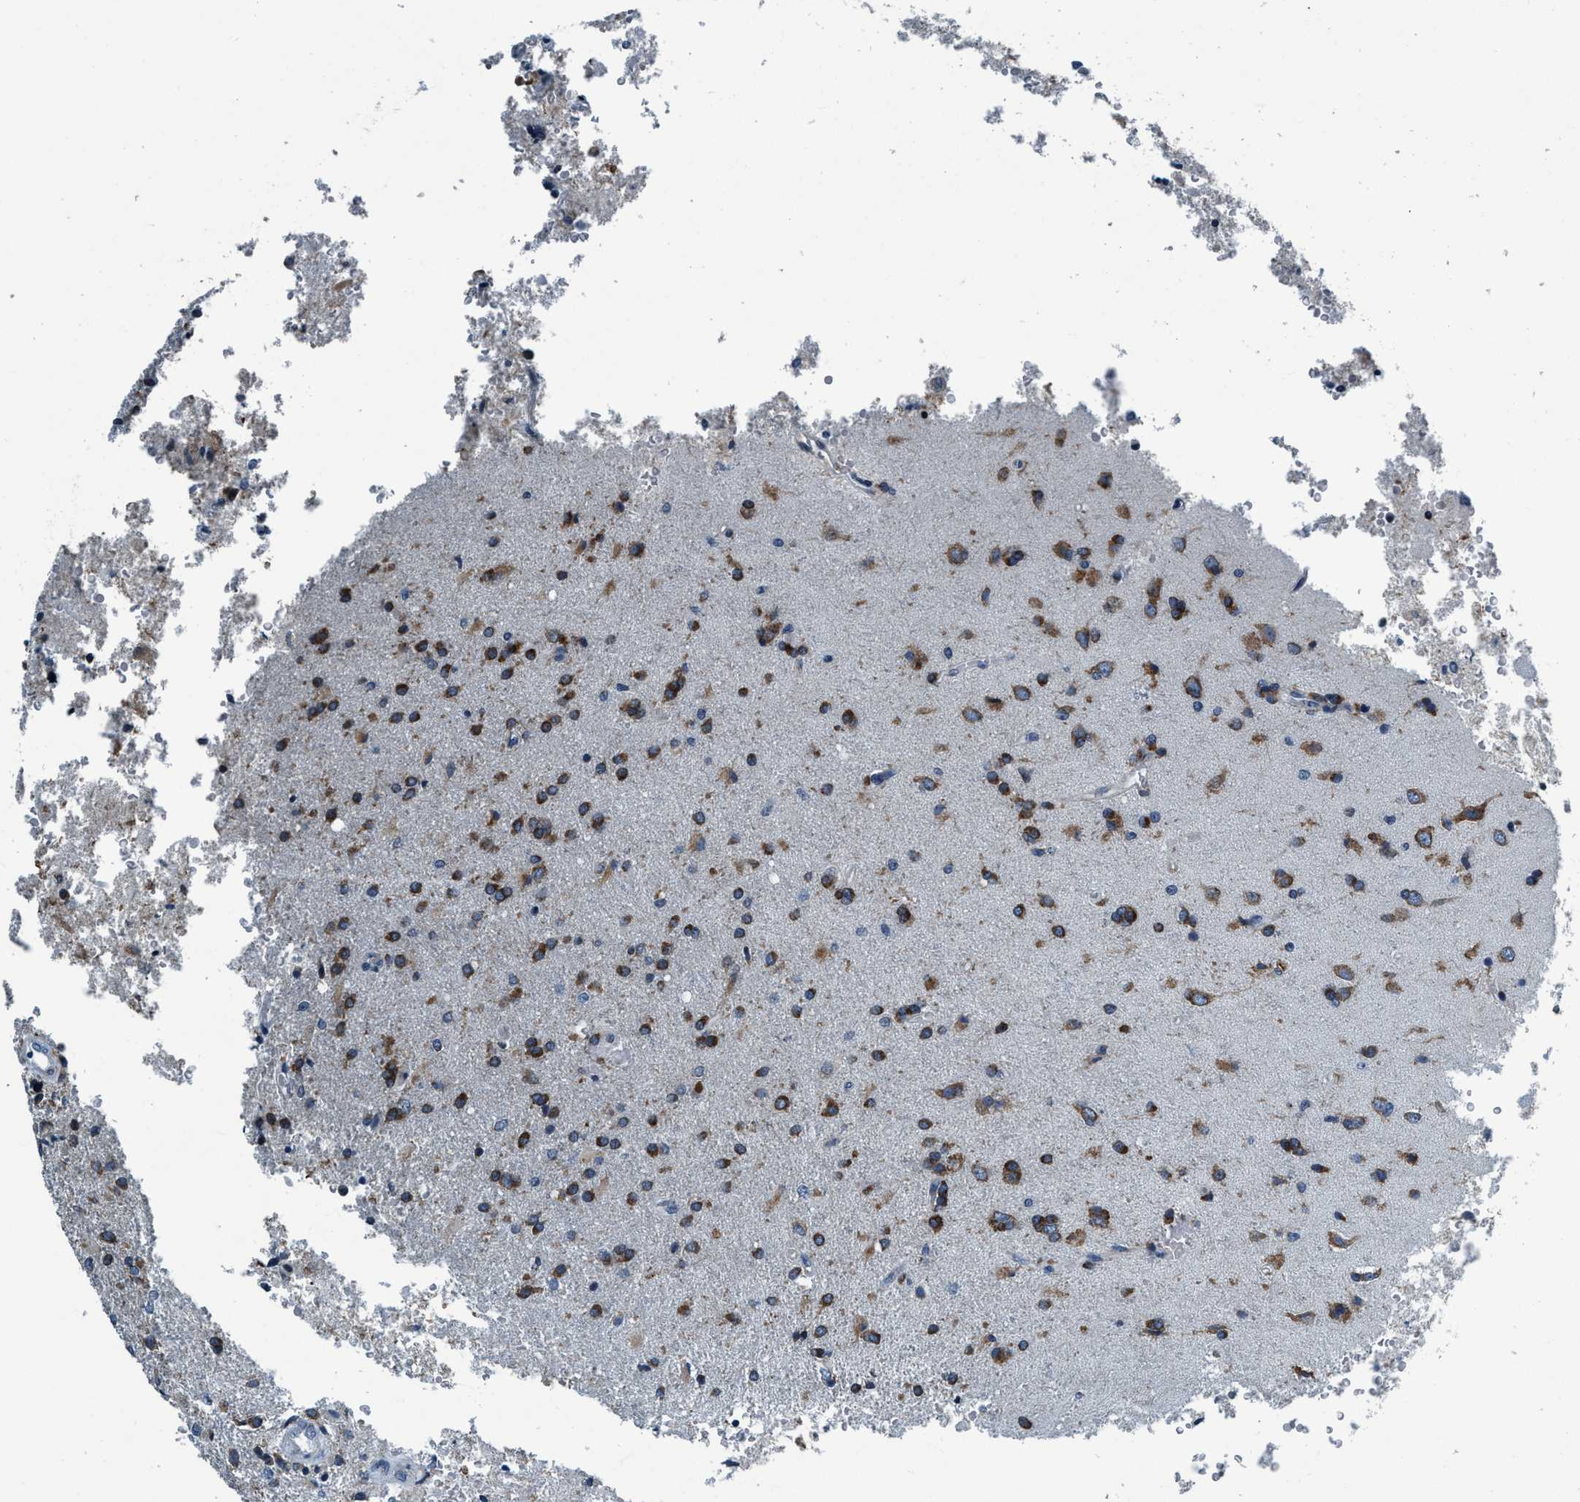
{"staining": {"intensity": "strong", "quantity": "25%-75%", "location": "cytoplasmic/membranous"}, "tissue": "glioma", "cell_type": "Tumor cells", "image_type": "cancer", "snomed": [{"axis": "morphology", "description": "Normal tissue, NOS"}, {"axis": "morphology", "description": "Glioma, malignant, High grade"}, {"axis": "topography", "description": "Cerebral cortex"}], "caption": "Tumor cells exhibit strong cytoplasmic/membranous staining in approximately 25%-75% of cells in high-grade glioma (malignant). Nuclei are stained in blue.", "gene": "ARMC9", "patient": {"sex": "male", "age": 77}}